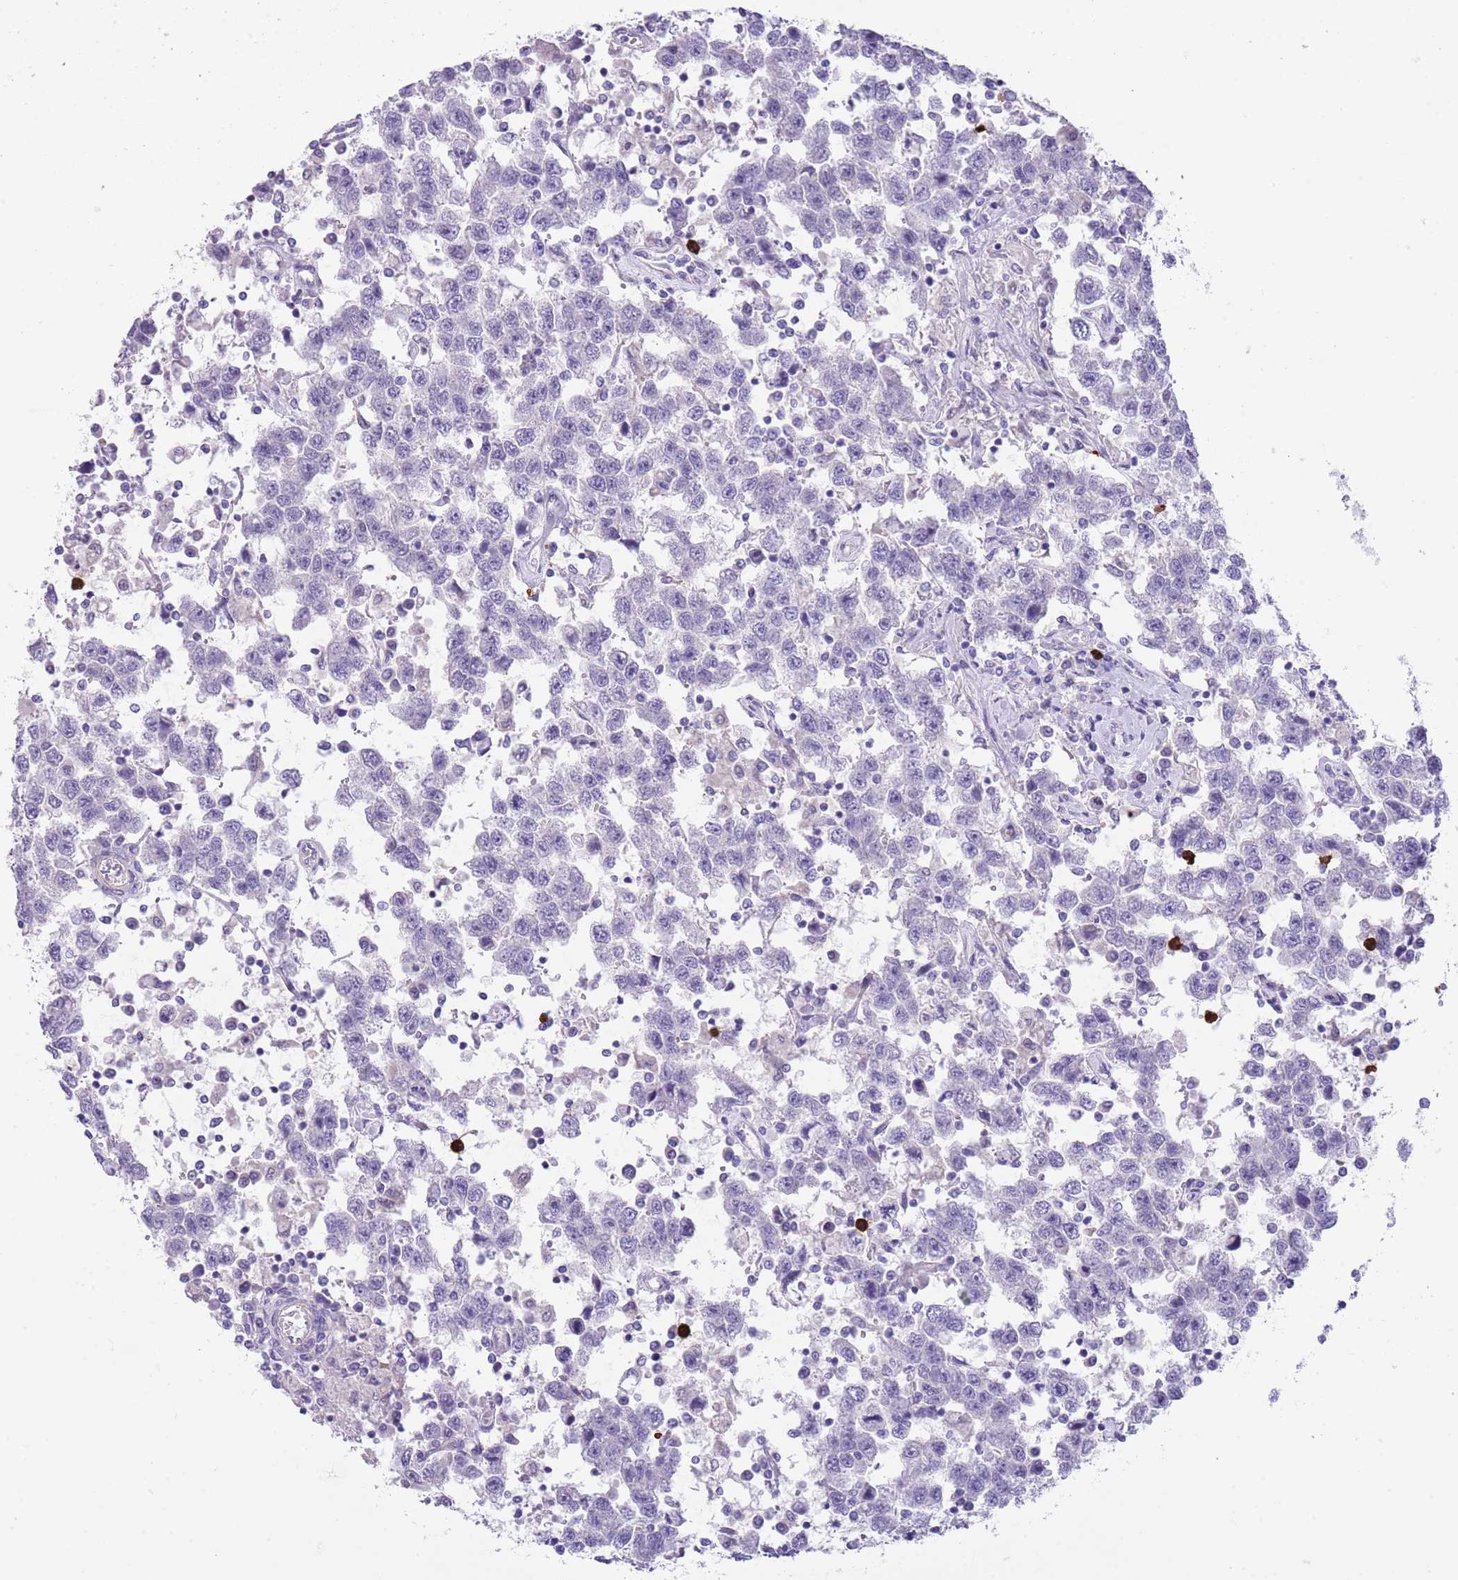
{"staining": {"intensity": "negative", "quantity": "none", "location": "none"}, "tissue": "testis cancer", "cell_type": "Tumor cells", "image_type": "cancer", "snomed": [{"axis": "morphology", "description": "Seminoma, NOS"}, {"axis": "topography", "description": "Testis"}], "caption": "Immunohistochemical staining of testis seminoma displays no significant expression in tumor cells.", "gene": "TSGA13", "patient": {"sex": "male", "age": 41}}